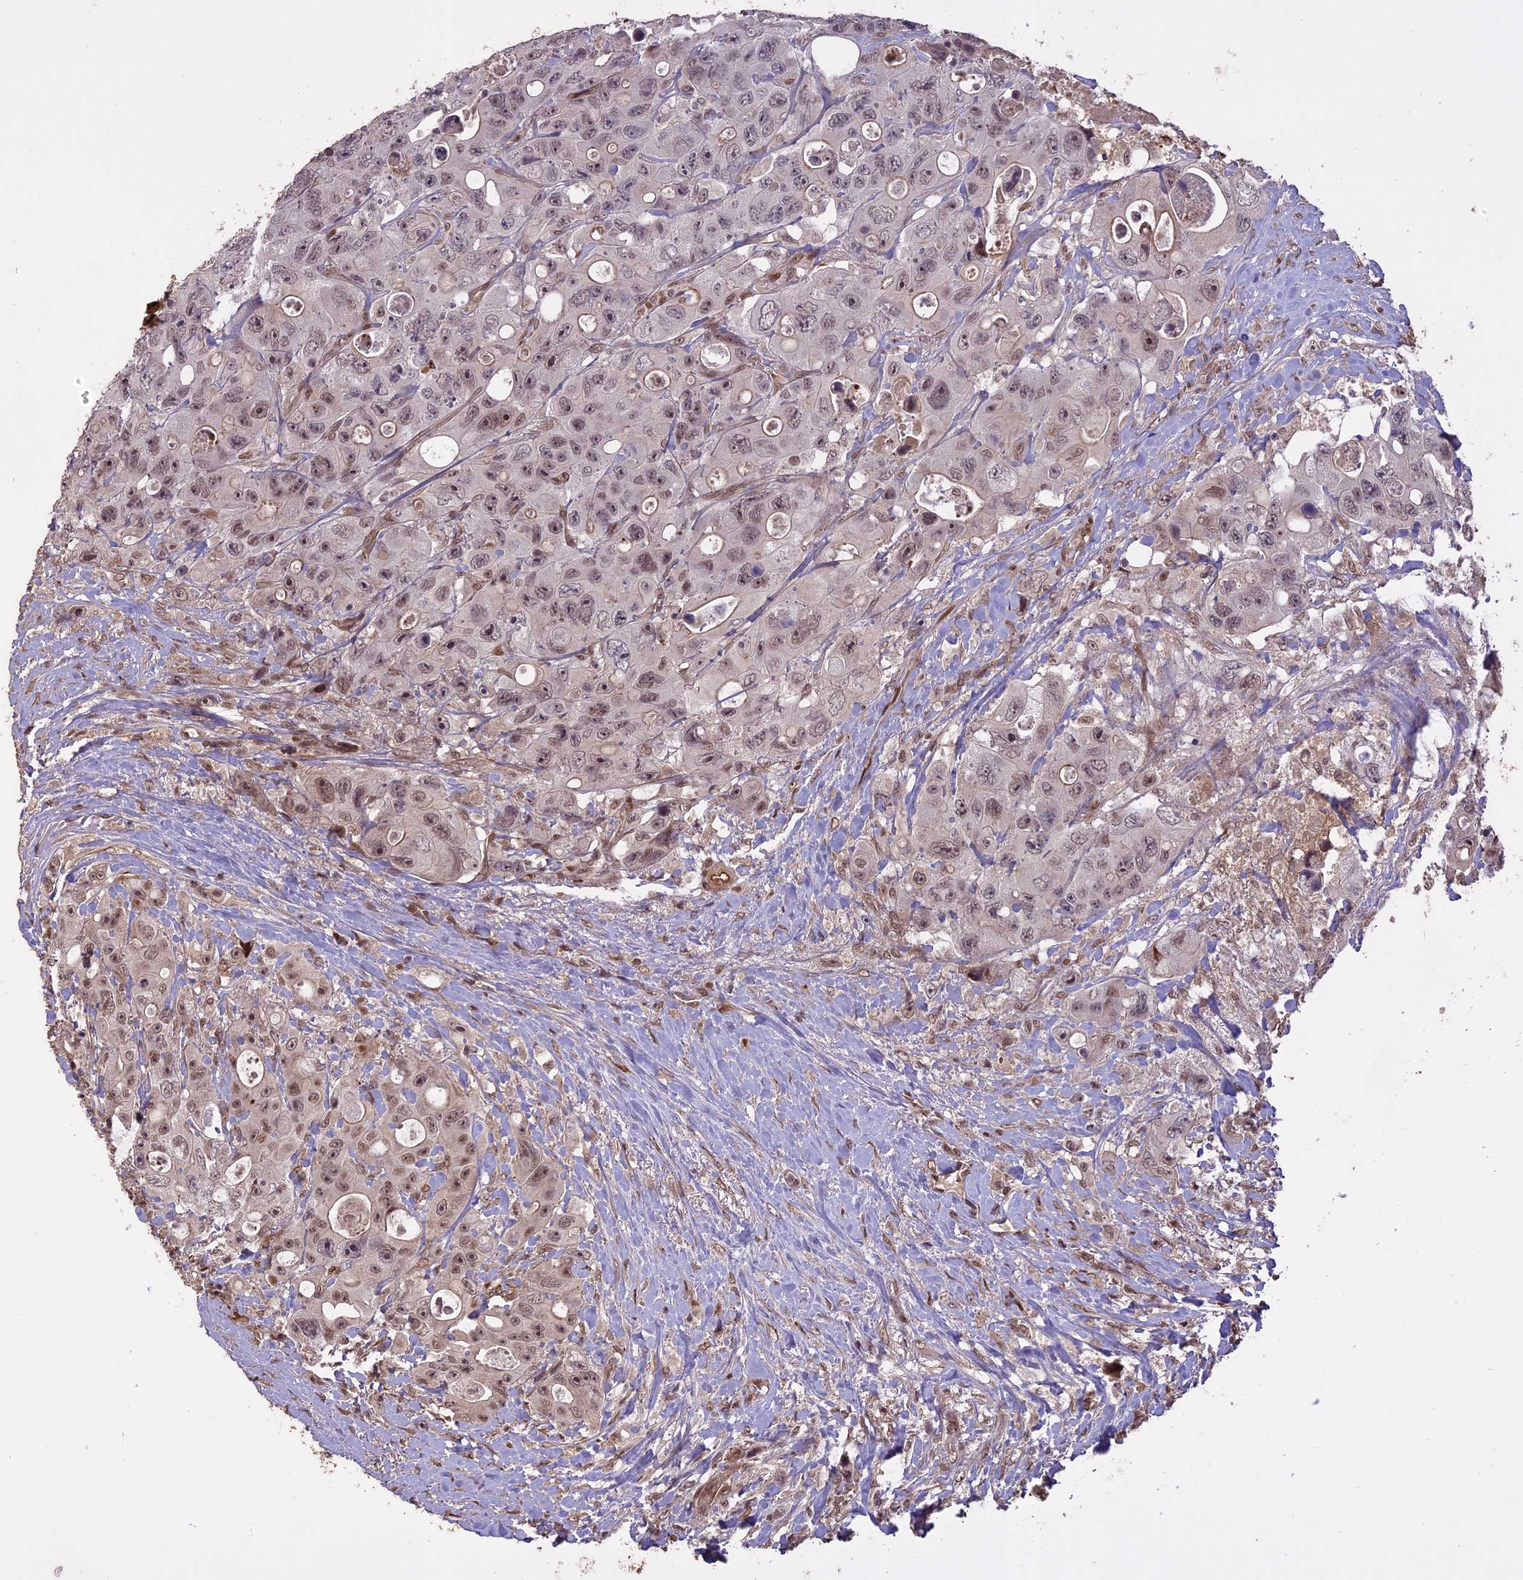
{"staining": {"intensity": "moderate", "quantity": "25%-75%", "location": "cytoplasmic/membranous,nuclear"}, "tissue": "colorectal cancer", "cell_type": "Tumor cells", "image_type": "cancer", "snomed": [{"axis": "morphology", "description": "Adenocarcinoma, NOS"}, {"axis": "topography", "description": "Colon"}], "caption": "Tumor cells reveal medium levels of moderate cytoplasmic/membranous and nuclear positivity in approximately 25%-75% of cells in colorectal cancer (adenocarcinoma).", "gene": "PRELID2", "patient": {"sex": "female", "age": 46}}